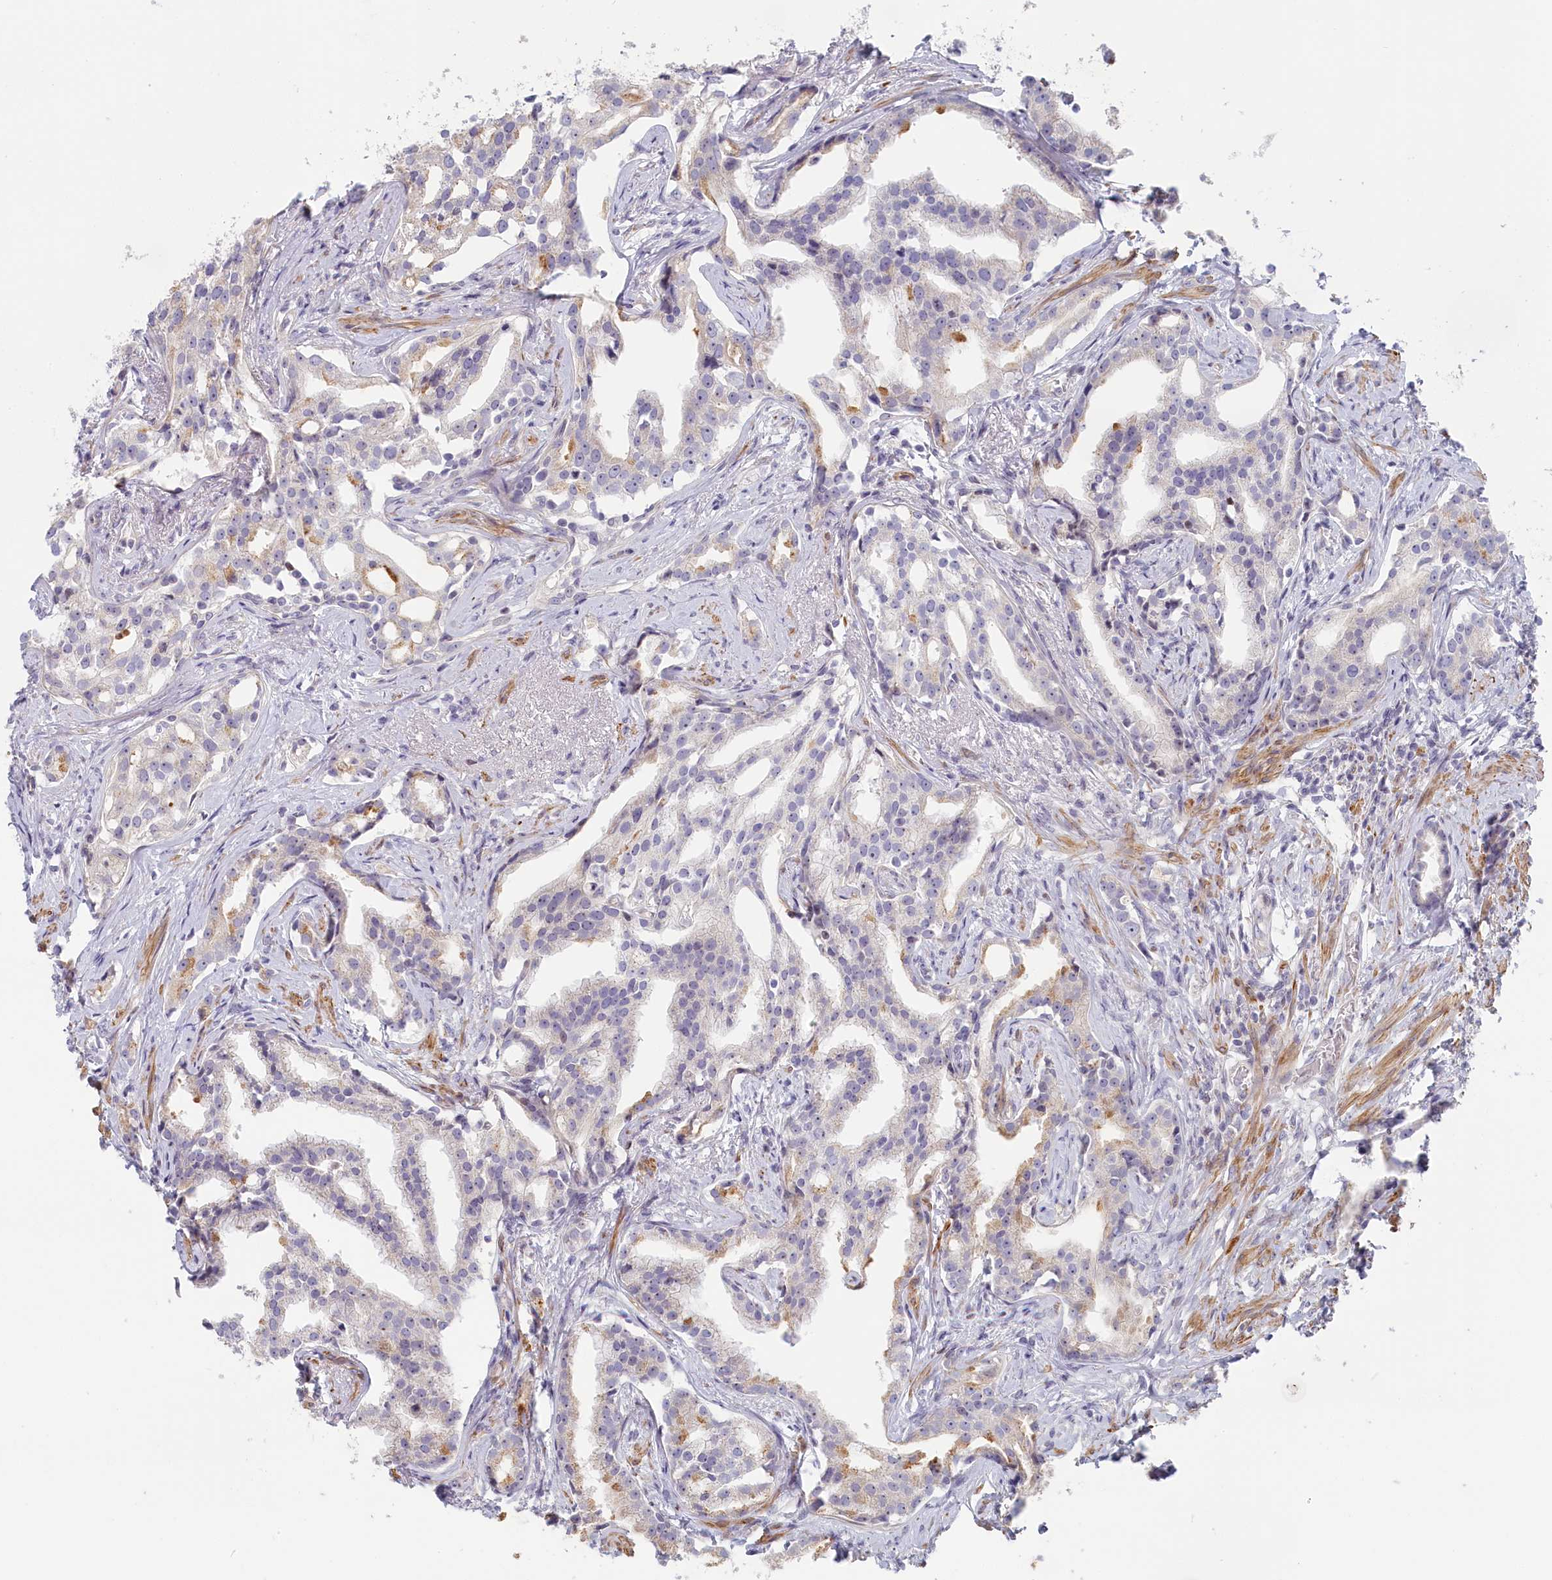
{"staining": {"intensity": "negative", "quantity": "none", "location": "none"}, "tissue": "prostate cancer", "cell_type": "Tumor cells", "image_type": "cancer", "snomed": [{"axis": "morphology", "description": "Adenocarcinoma, High grade"}, {"axis": "topography", "description": "Prostate"}], "caption": "A histopathology image of human high-grade adenocarcinoma (prostate) is negative for staining in tumor cells.", "gene": "INTS4", "patient": {"sex": "male", "age": 67}}